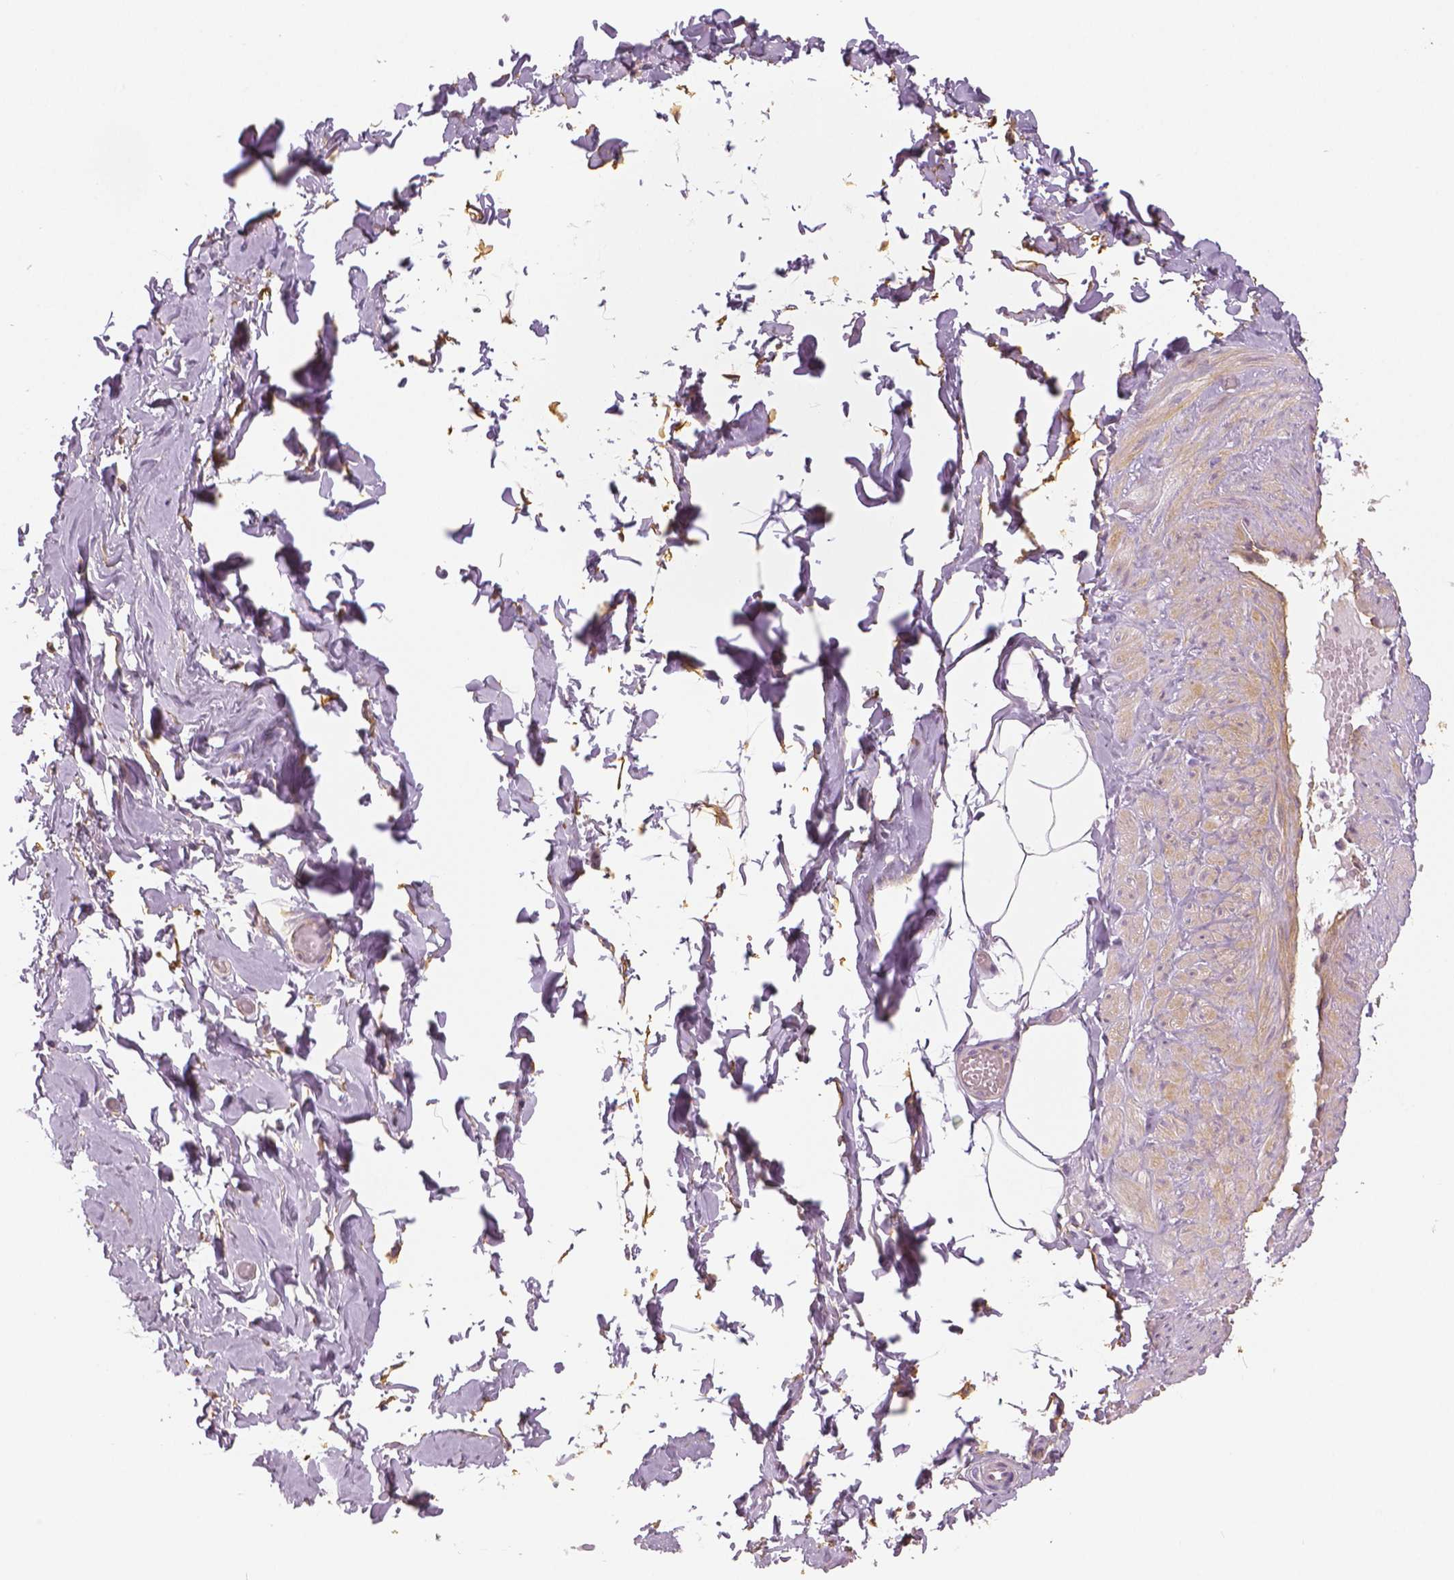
{"staining": {"intensity": "weak", "quantity": "25%-75%", "location": "cytoplasmic/membranous"}, "tissue": "adipose tissue", "cell_type": "Adipocytes", "image_type": "normal", "snomed": [{"axis": "morphology", "description": "Normal tissue, NOS"}, {"axis": "topography", "description": "Soft tissue"}, {"axis": "topography", "description": "Adipose tissue"}, {"axis": "topography", "description": "Vascular tissue"}, {"axis": "topography", "description": "Peripheral nerve tissue"}], "caption": "Protein expression analysis of unremarkable human adipose tissue reveals weak cytoplasmic/membranous expression in about 25%-75% of adipocytes. (Stains: DAB in brown, nuclei in blue, Microscopy: brightfield microscopy at high magnification).", "gene": "MKI67", "patient": {"sex": "male", "age": 29}}